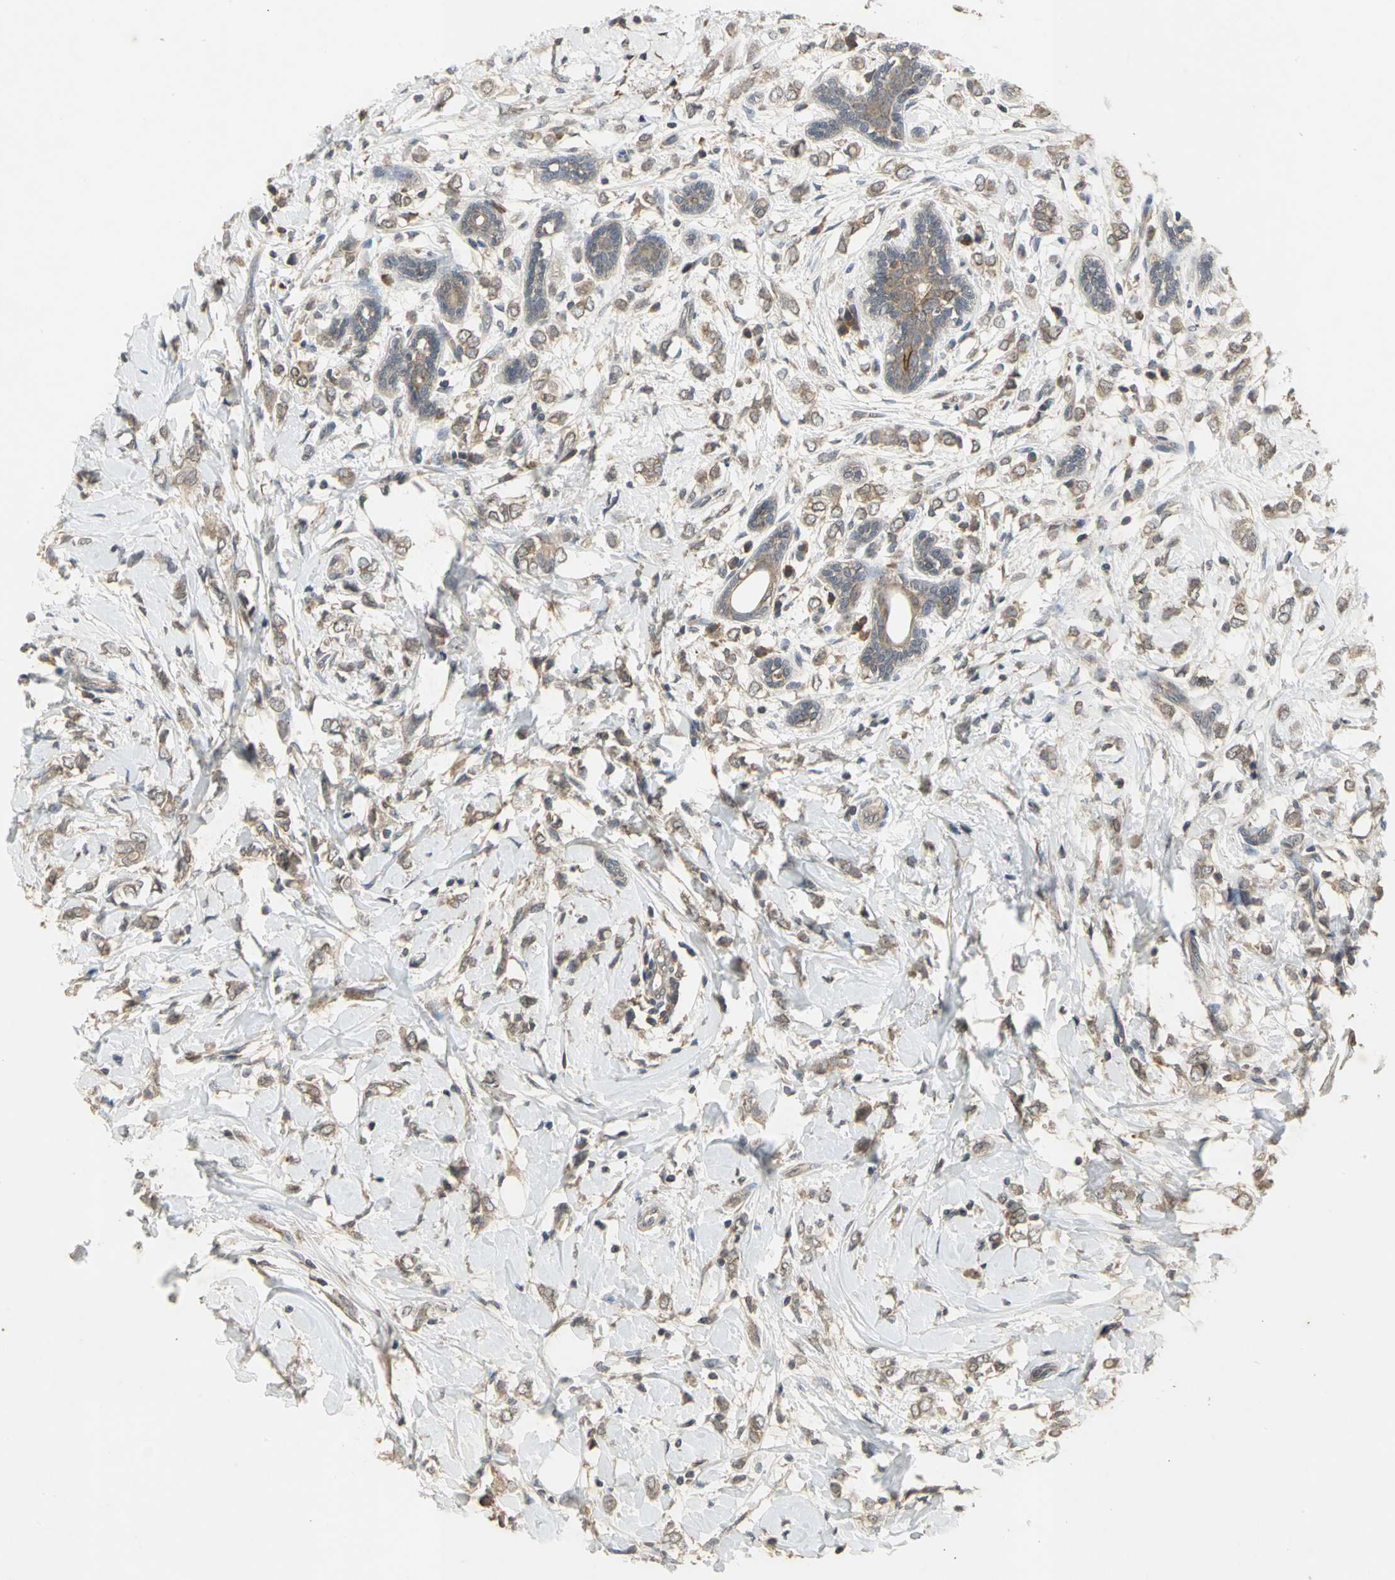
{"staining": {"intensity": "weak", "quantity": ">75%", "location": "cytoplasmic/membranous"}, "tissue": "breast cancer", "cell_type": "Tumor cells", "image_type": "cancer", "snomed": [{"axis": "morphology", "description": "Normal tissue, NOS"}, {"axis": "morphology", "description": "Lobular carcinoma"}, {"axis": "topography", "description": "Breast"}], "caption": "Immunohistochemistry (IHC) micrograph of neoplastic tissue: human breast lobular carcinoma stained using immunohistochemistry shows low levels of weak protein expression localized specifically in the cytoplasmic/membranous of tumor cells, appearing as a cytoplasmic/membranous brown color.", "gene": "KEAP1", "patient": {"sex": "female", "age": 47}}